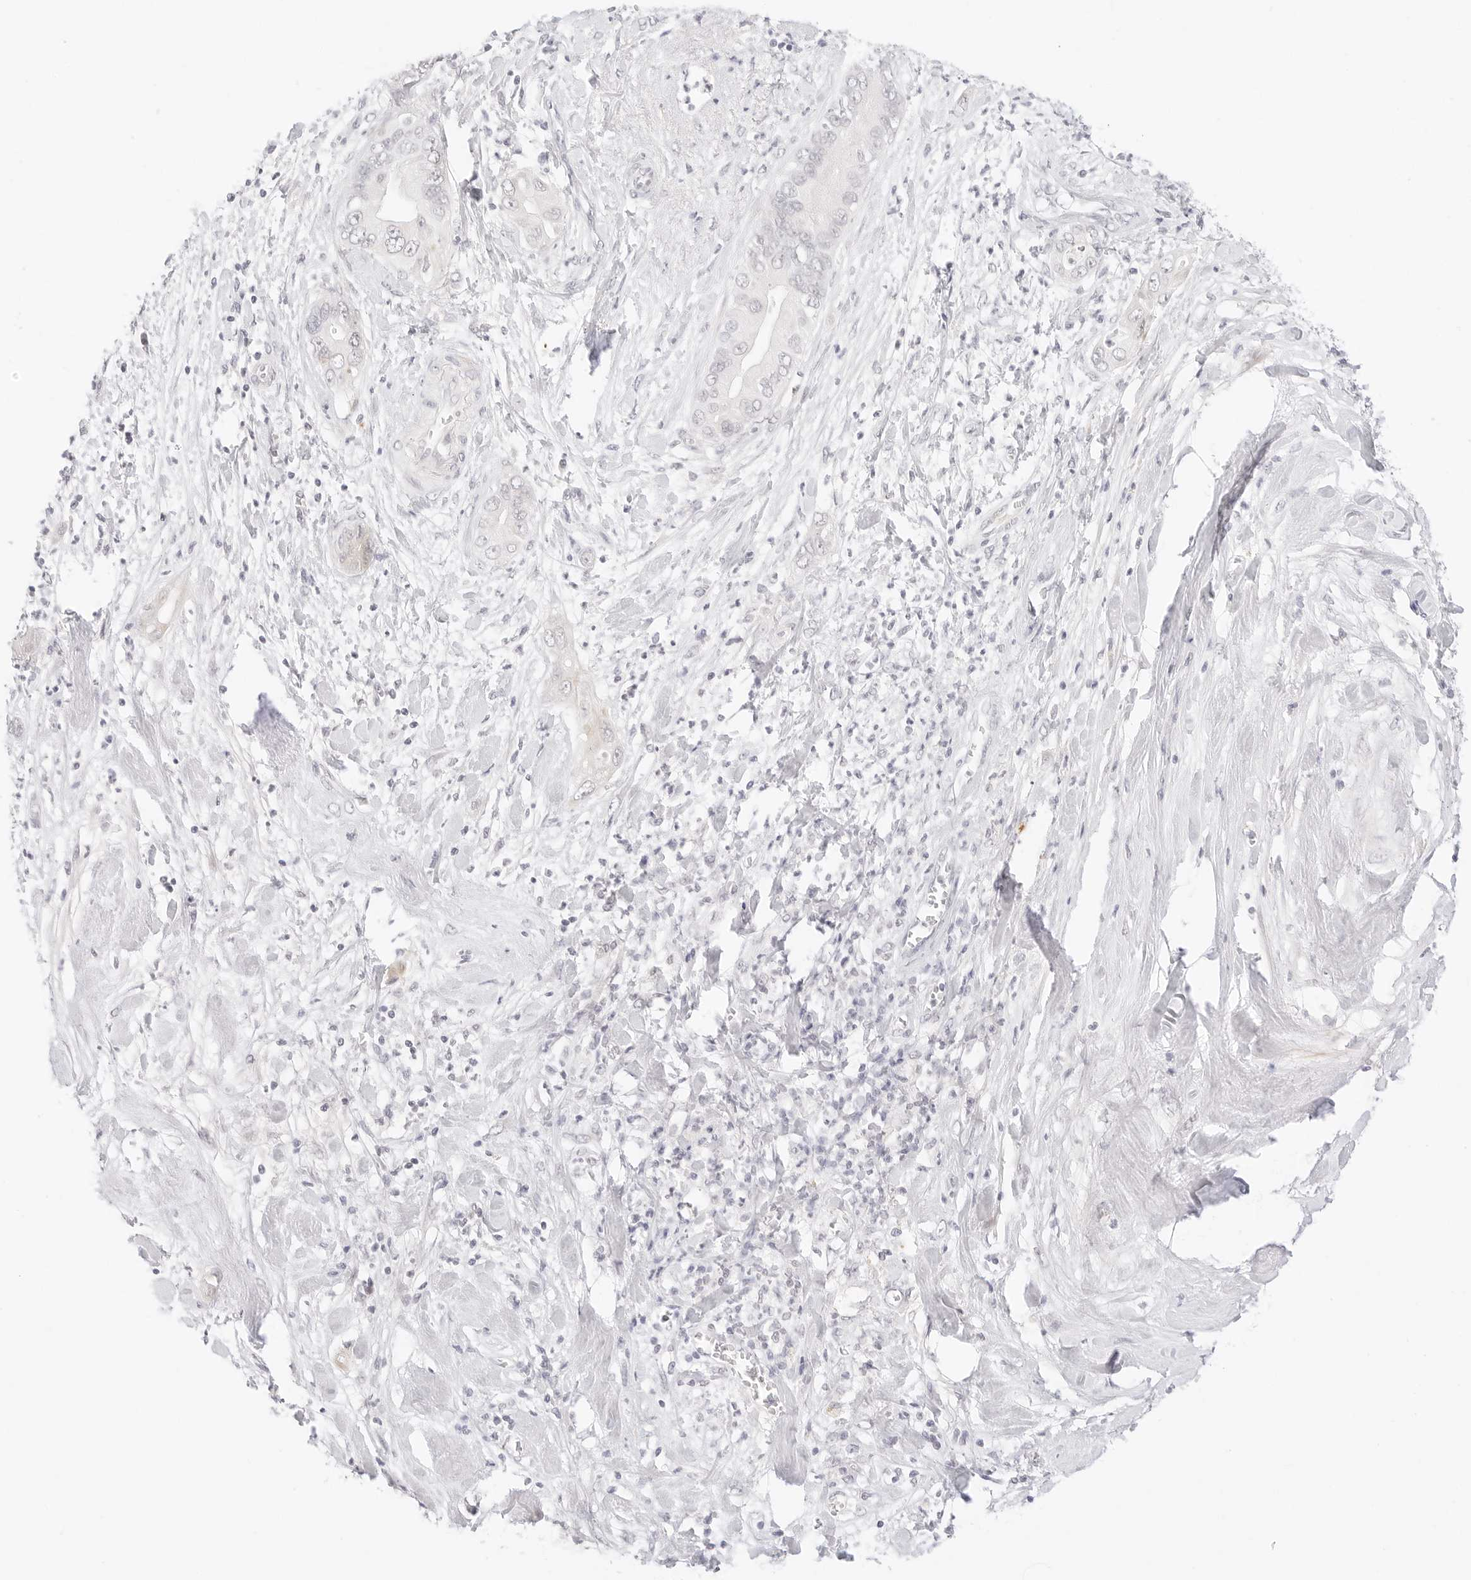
{"staining": {"intensity": "negative", "quantity": "none", "location": "none"}, "tissue": "pancreatic cancer", "cell_type": "Tumor cells", "image_type": "cancer", "snomed": [{"axis": "morphology", "description": "Adenocarcinoma, NOS"}, {"axis": "topography", "description": "Pancreas"}], "caption": "Immunohistochemical staining of pancreatic cancer demonstrates no significant expression in tumor cells. (DAB (3,3'-diaminobenzidine) immunohistochemistry (IHC) with hematoxylin counter stain).", "gene": "XKR4", "patient": {"sex": "female", "age": 78}}